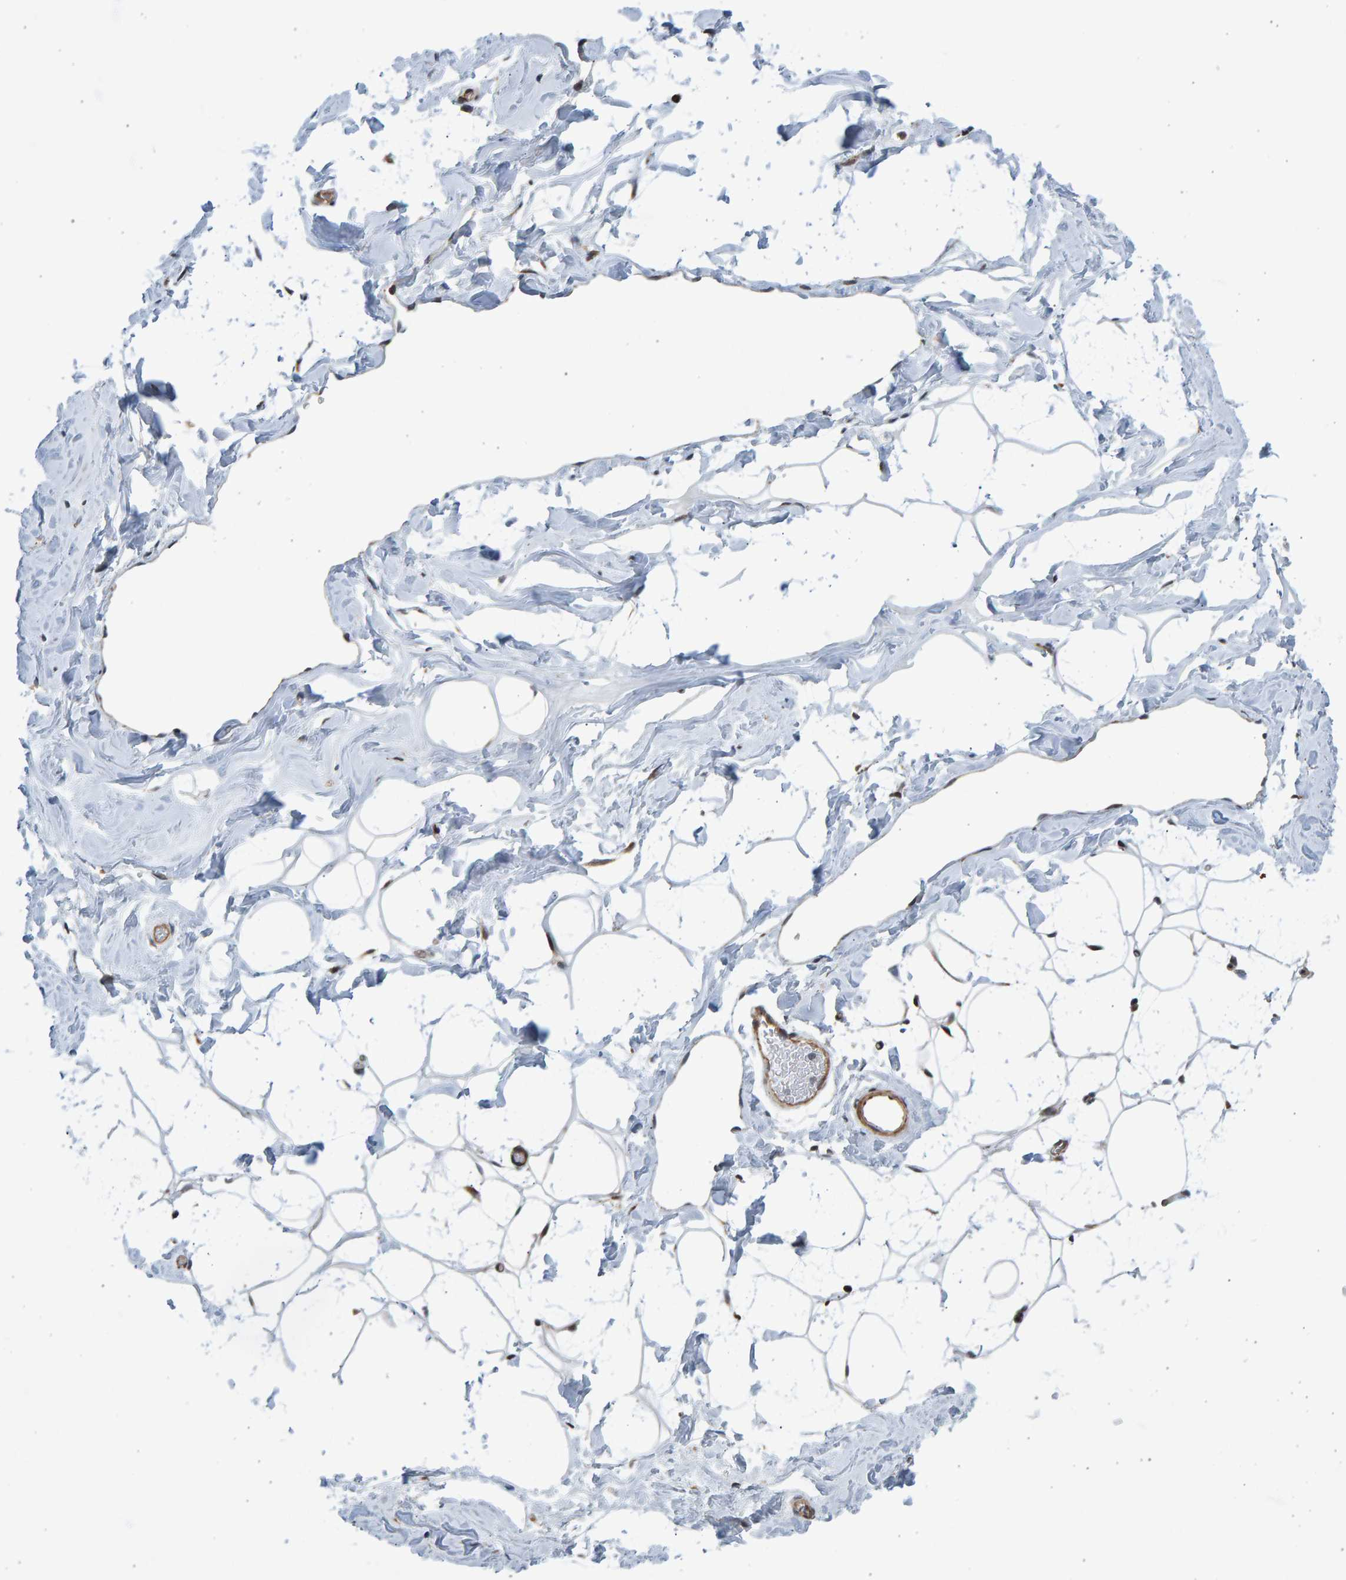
{"staining": {"intensity": "moderate", "quantity": "<25%", "location": "cytoplasmic/membranous"}, "tissue": "adipose tissue", "cell_type": "Adipocytes", "image_type": "normal", "snomed": [{"axis": "morphology", "description": "Normal tissue, NOS"}, {"axis": "morphology", "description": "Fibrosis, NOS"}, {"axis": "topography", "description": "Breast"}, {"axis": "topography", "description": "Adipose tissue"}], "caption": "Unremarkable adipose tissue displays moderate cytoplasmic/membranous staining in approximately <25% of adipocytes.", "gene": "LRBA", "patient": {"sex": "female", "age": 39}}